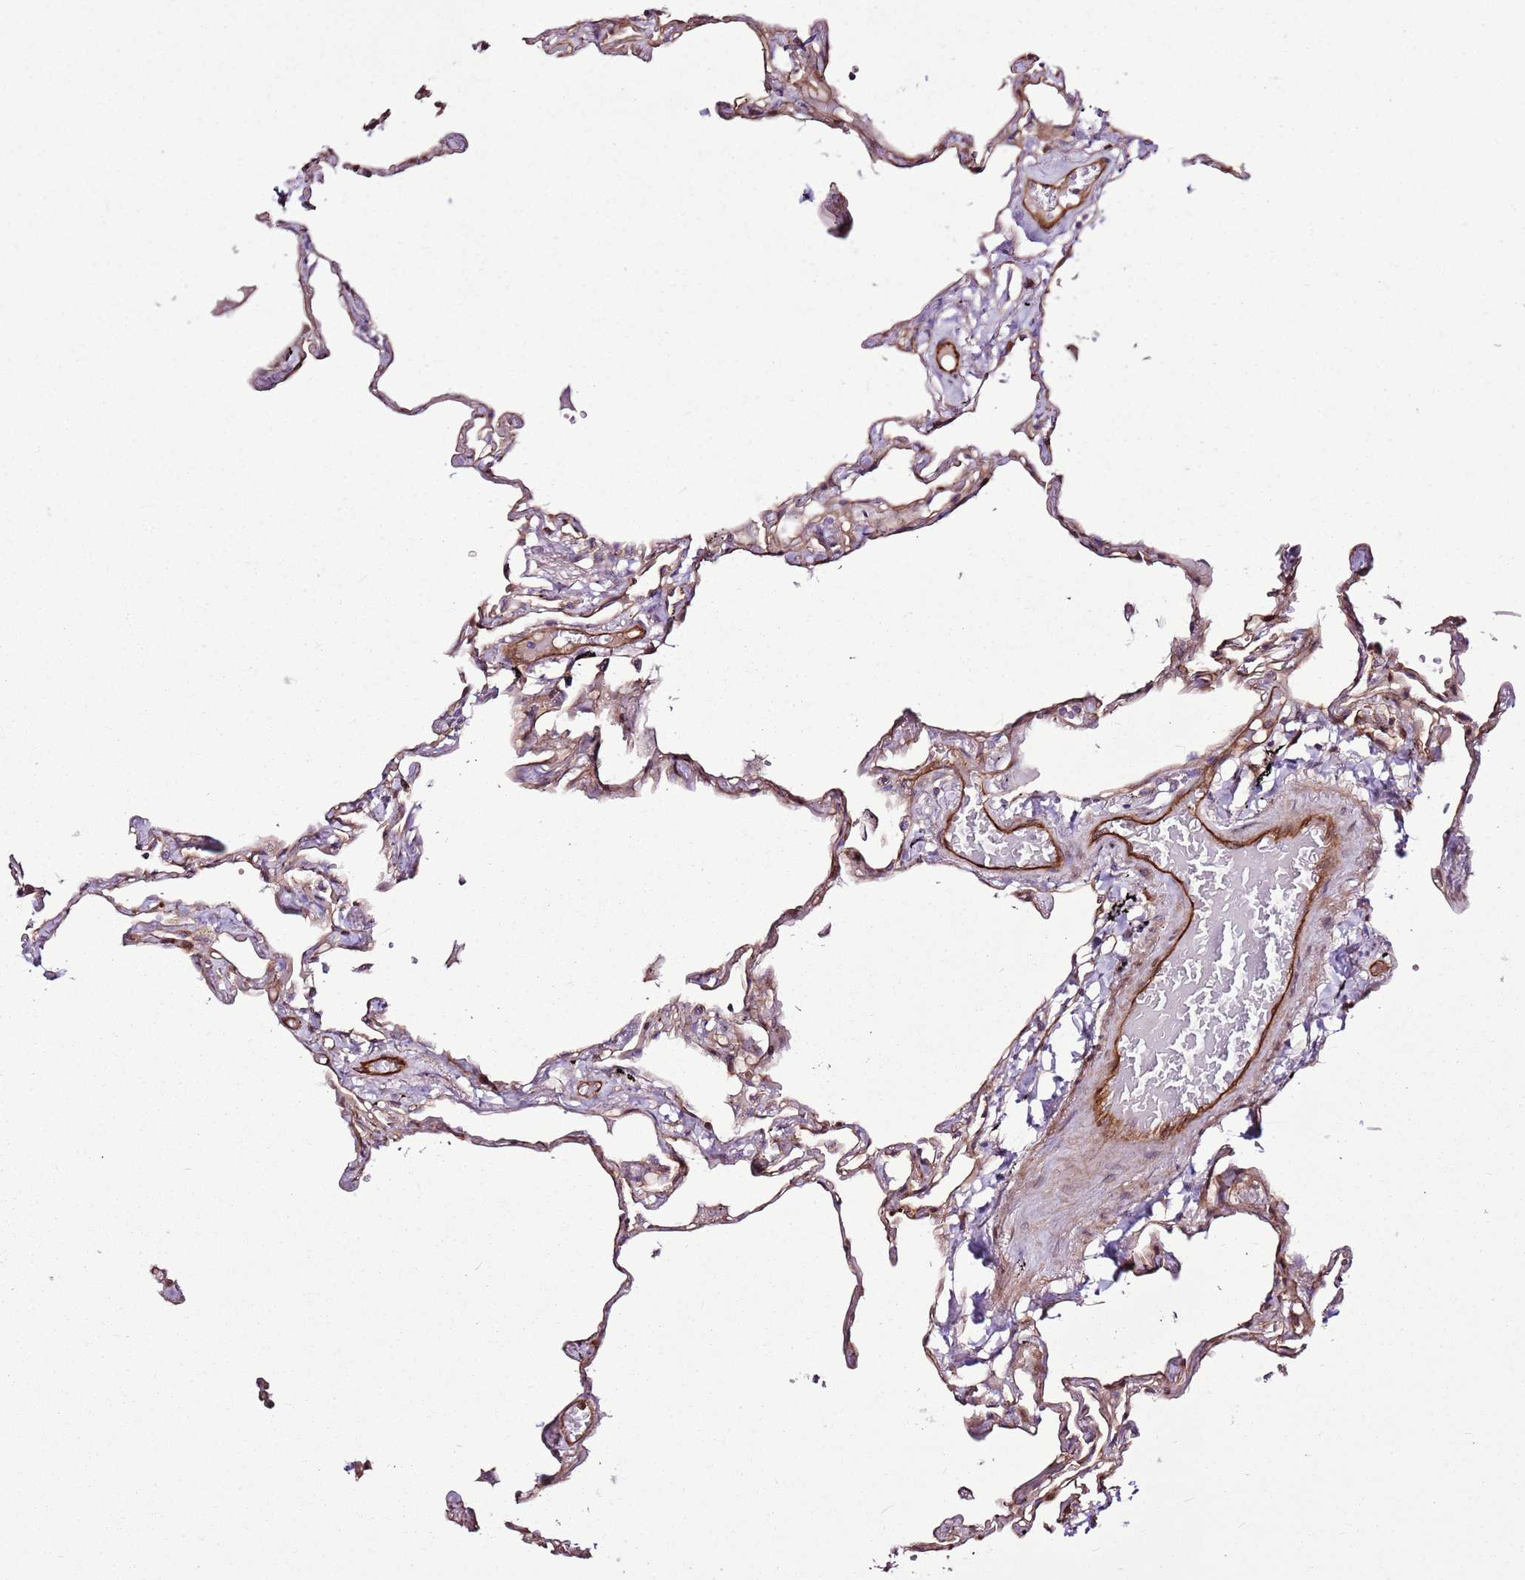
{"staining": {"intensity": "moderate", "quantity": "25%-75%", "location": "cytoplasmic/membranous"}, "tissue": "lung", "cell_type": "Alveolar cells", "image_type": "normal", "snomed": [{"axis": "morphology", "description": "Normal tissue, NOS"}, {"axis": "topography", "description": "Lung"}], "caption": "Alveolar cells show medium levels of moderate cytoplasmic/membranous expression in approximately 25%-75% of cells in normal human lung.", "gene": "ZNF827", "patient": {"sex": "female", "age": 67}}